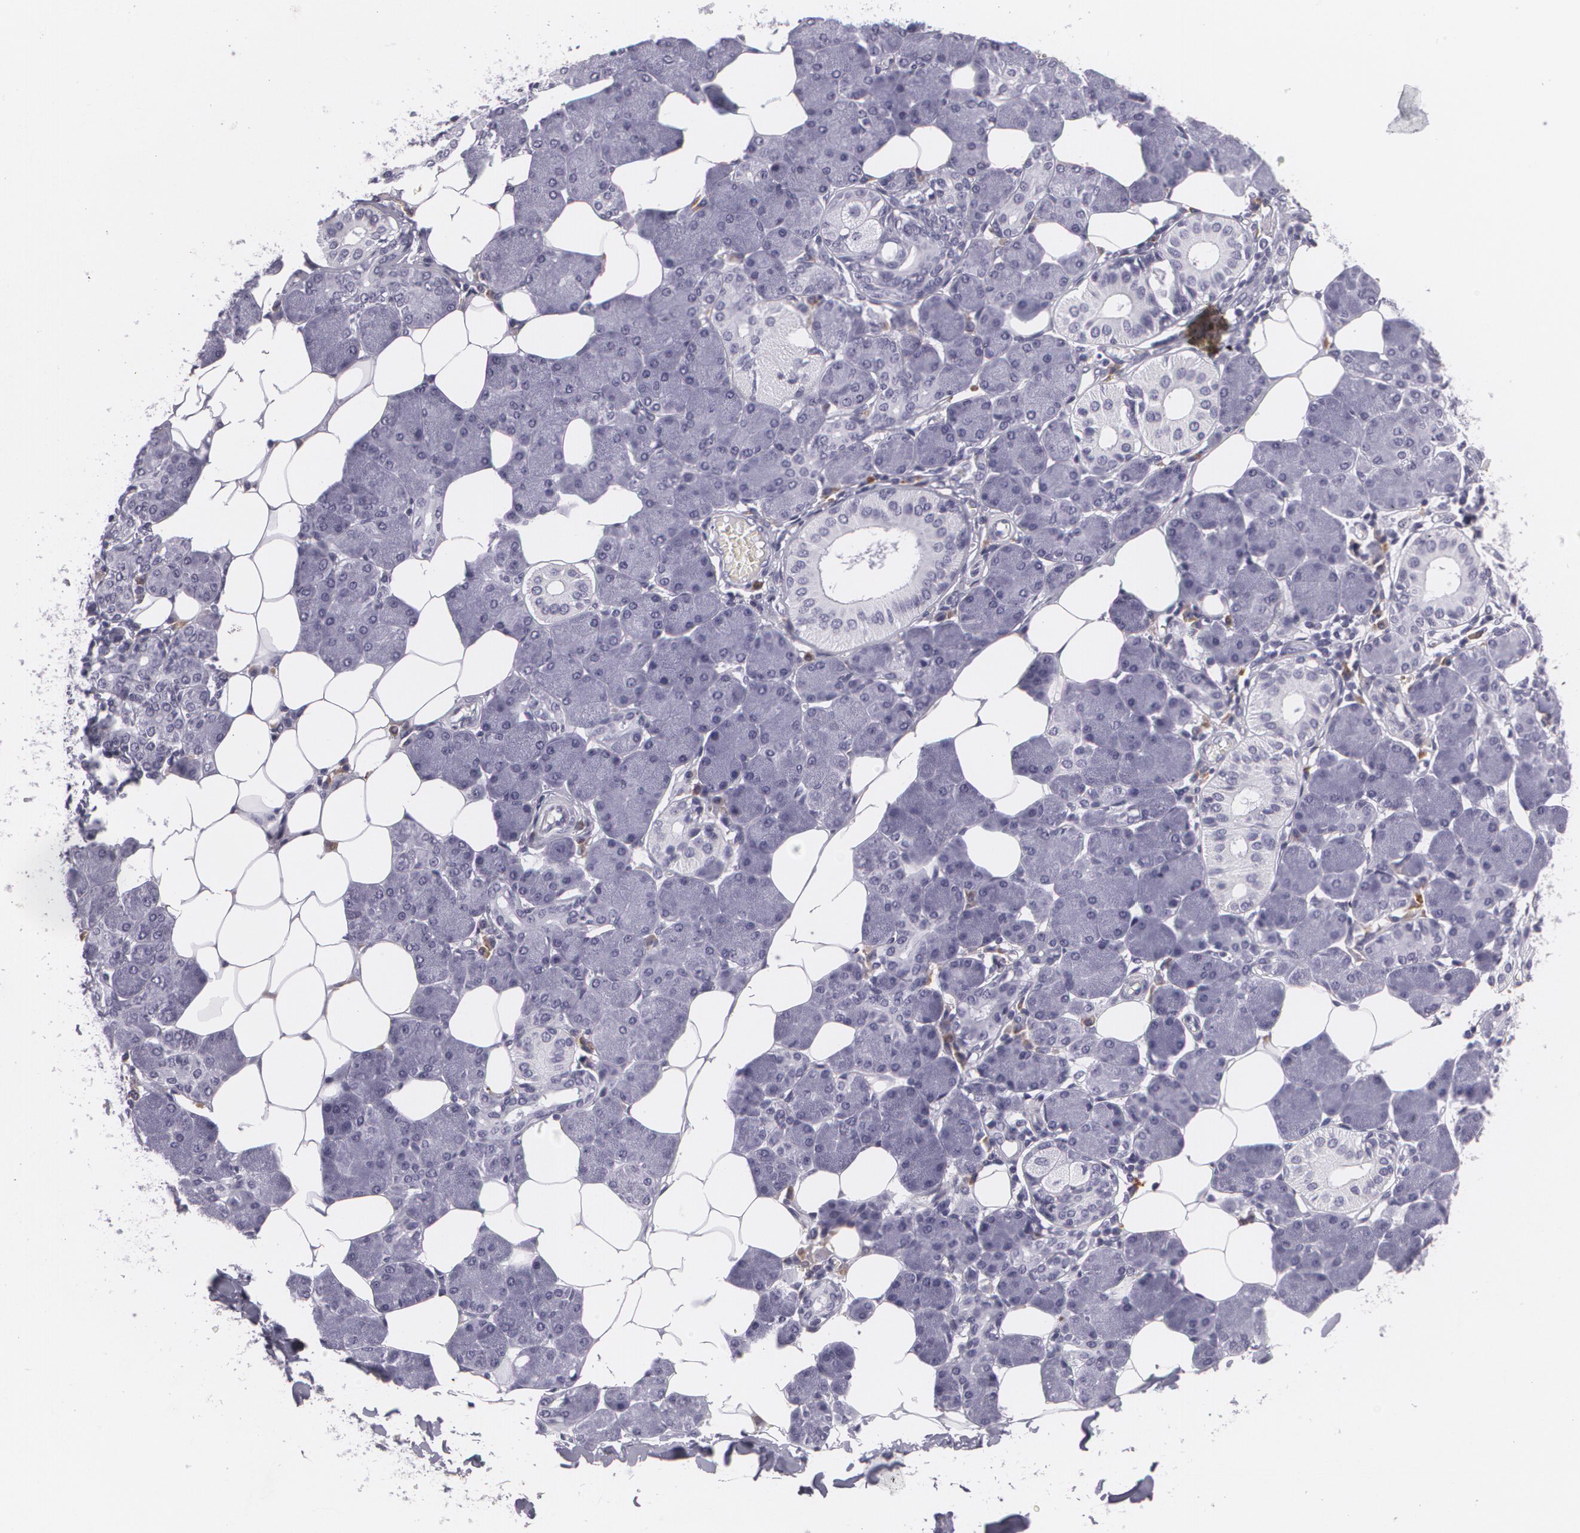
{"staining": {"intensity": "negative", "quantity": "none", "location": "none"}, "tissue": "salivary gland", "cell_type": "Glandular cells", "image_type": "normal", "snomed": [{"axis": "morphology", "description": "Normal tissue, NOS"}, {"axis": "morphology", "description": "Adenoma, NOS"}, {"axis": "topography", "description": "Salivary gland"}], "caption": "Immunohistochemistry micrograph of normal human salivary gland stained for a protein (brown), which displays no positivity in glandular cells.", "gene": "MAP2", "patient": {"sex": "female", "age": 32}}